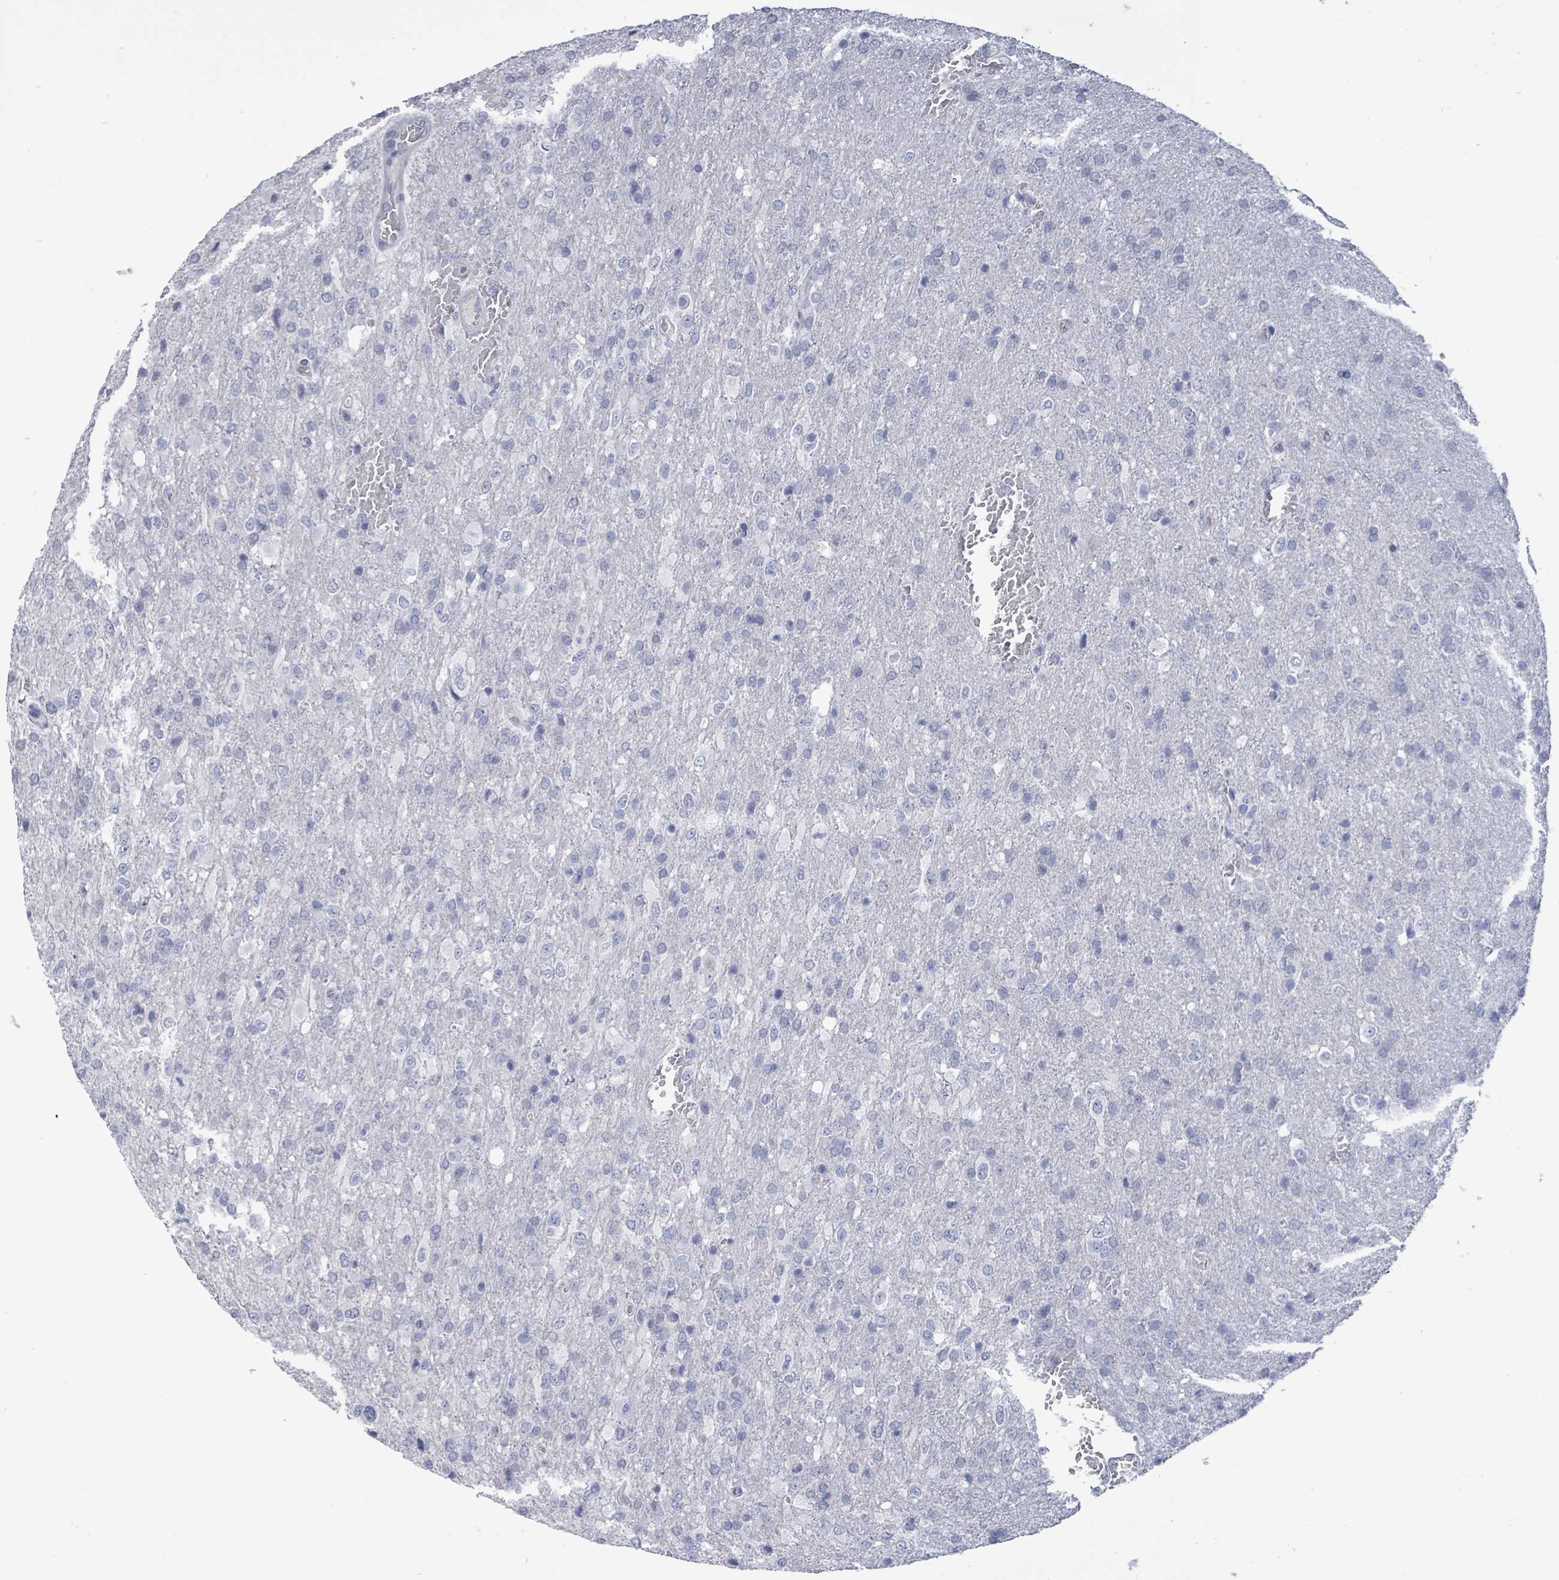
{"staining": {"intensity": "negative", "quantity": "none", "location": "none"}, "tissue": "glioma", "cell_type": "Tumor cells", "image_type": "cancer", "snomed": [{"axis": "morphology", "description": "Glioma, malignant, High grade"}, {"axis": "topography", "description": "Brain"}], "caption": "DAB immunohistochemical staining of human high-grade glioma (malignant) reveals no significant positivity in tumor cells.", "gene": "CT45A5", "patient": {"sex": "female", "age": 74}}